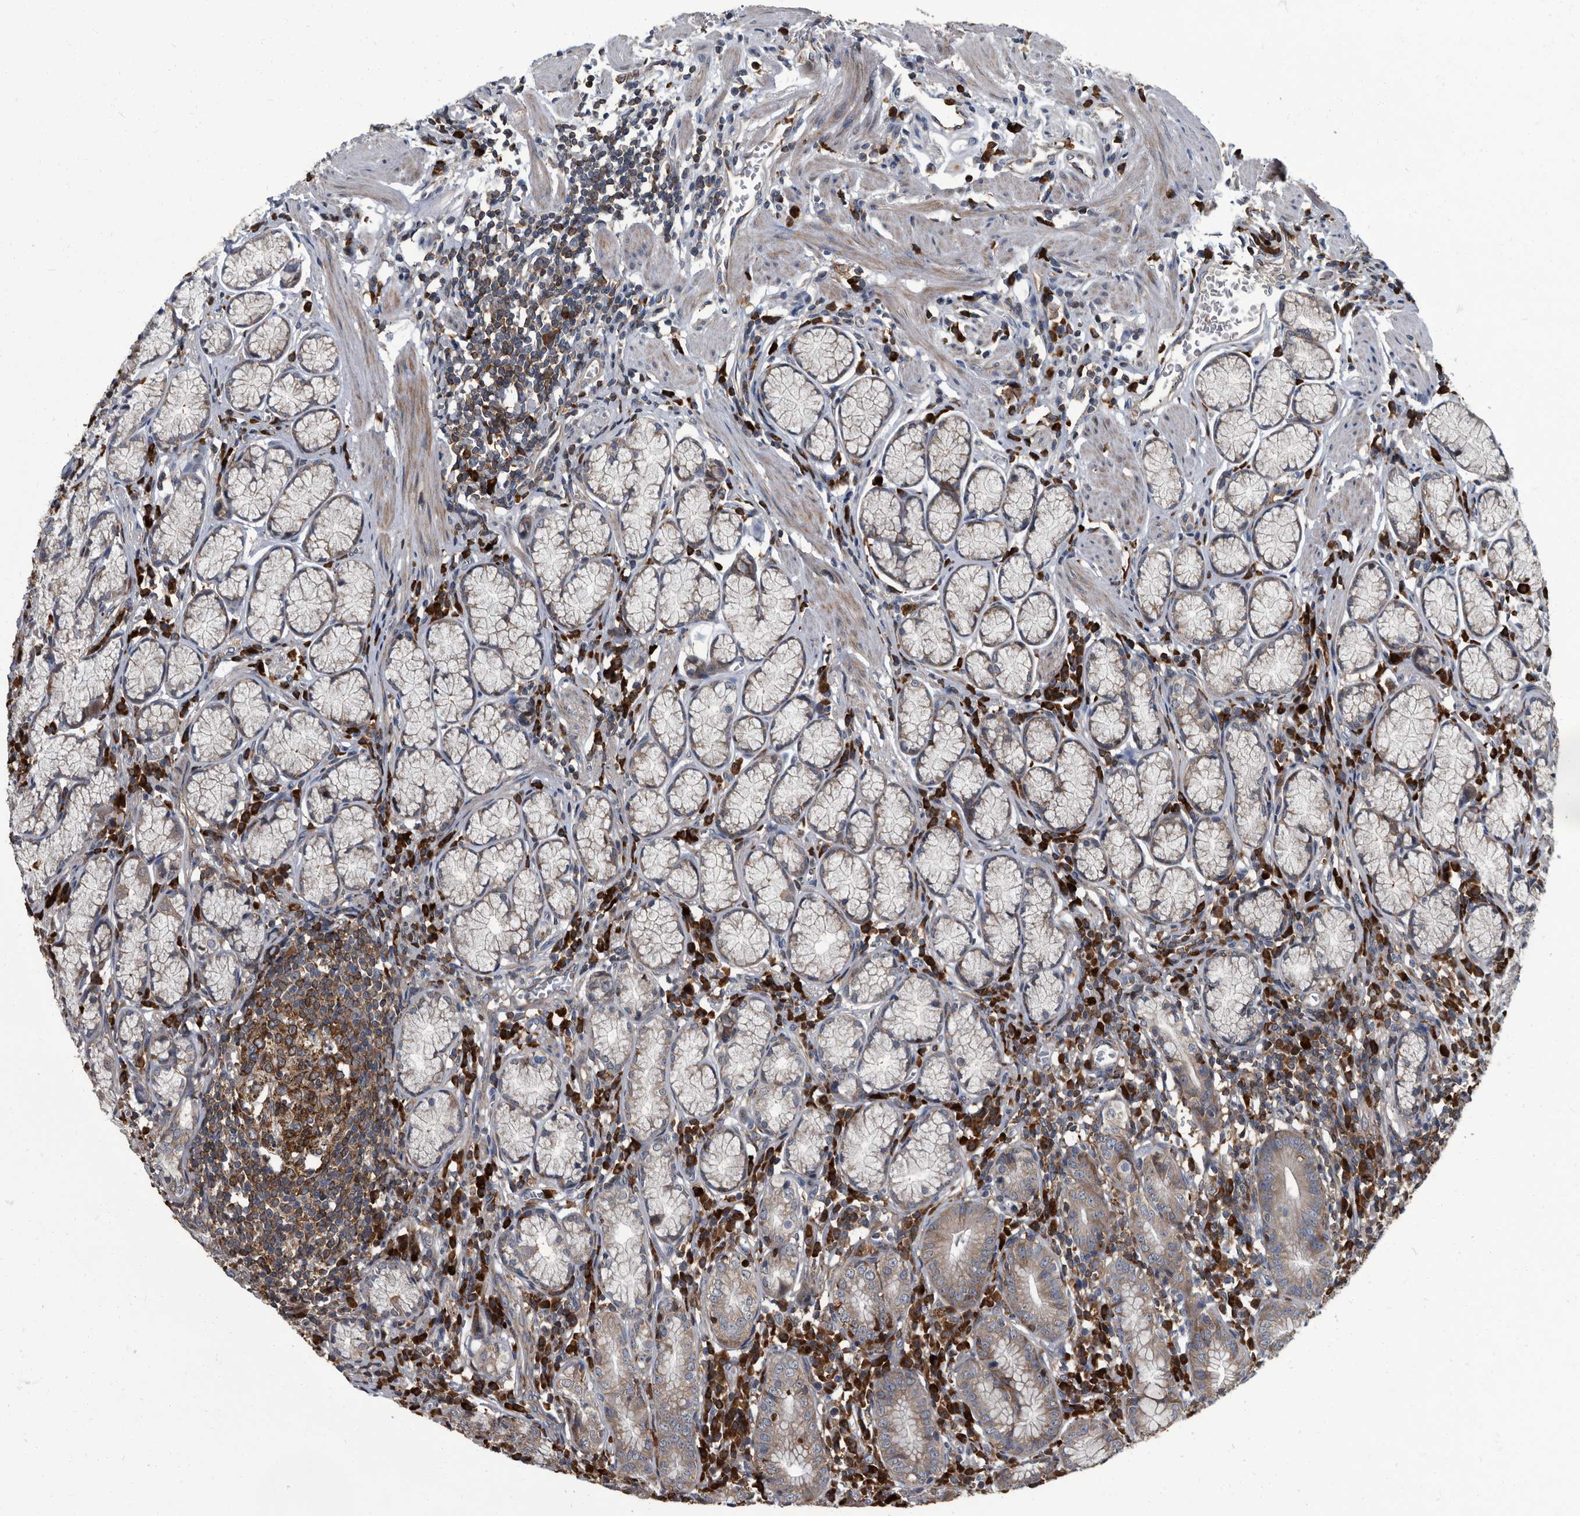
{"staining": {"intensity": "moderate", "quantity": "<25%", "location": "cytoplasmic/membranous"}, "tissue": "stomach", "cell_type": "Glandular cells", "image_type": "normal", "snomed": [{"axis": "morphology", "description": "Normal tissue, NOS"}, {"axis": "topography", "description": "Stomach"}], "caption": "Immunohistochemistry (IHC) (DAB (3,3'-diaminobenzidine)) staining of unremarkable human stomach shows moderate cytoplasmic/membranous protein expression in approximately <25% of glandular cells.", "gene": "CDV3", "patient": {"sex": "male", "age": 55}}